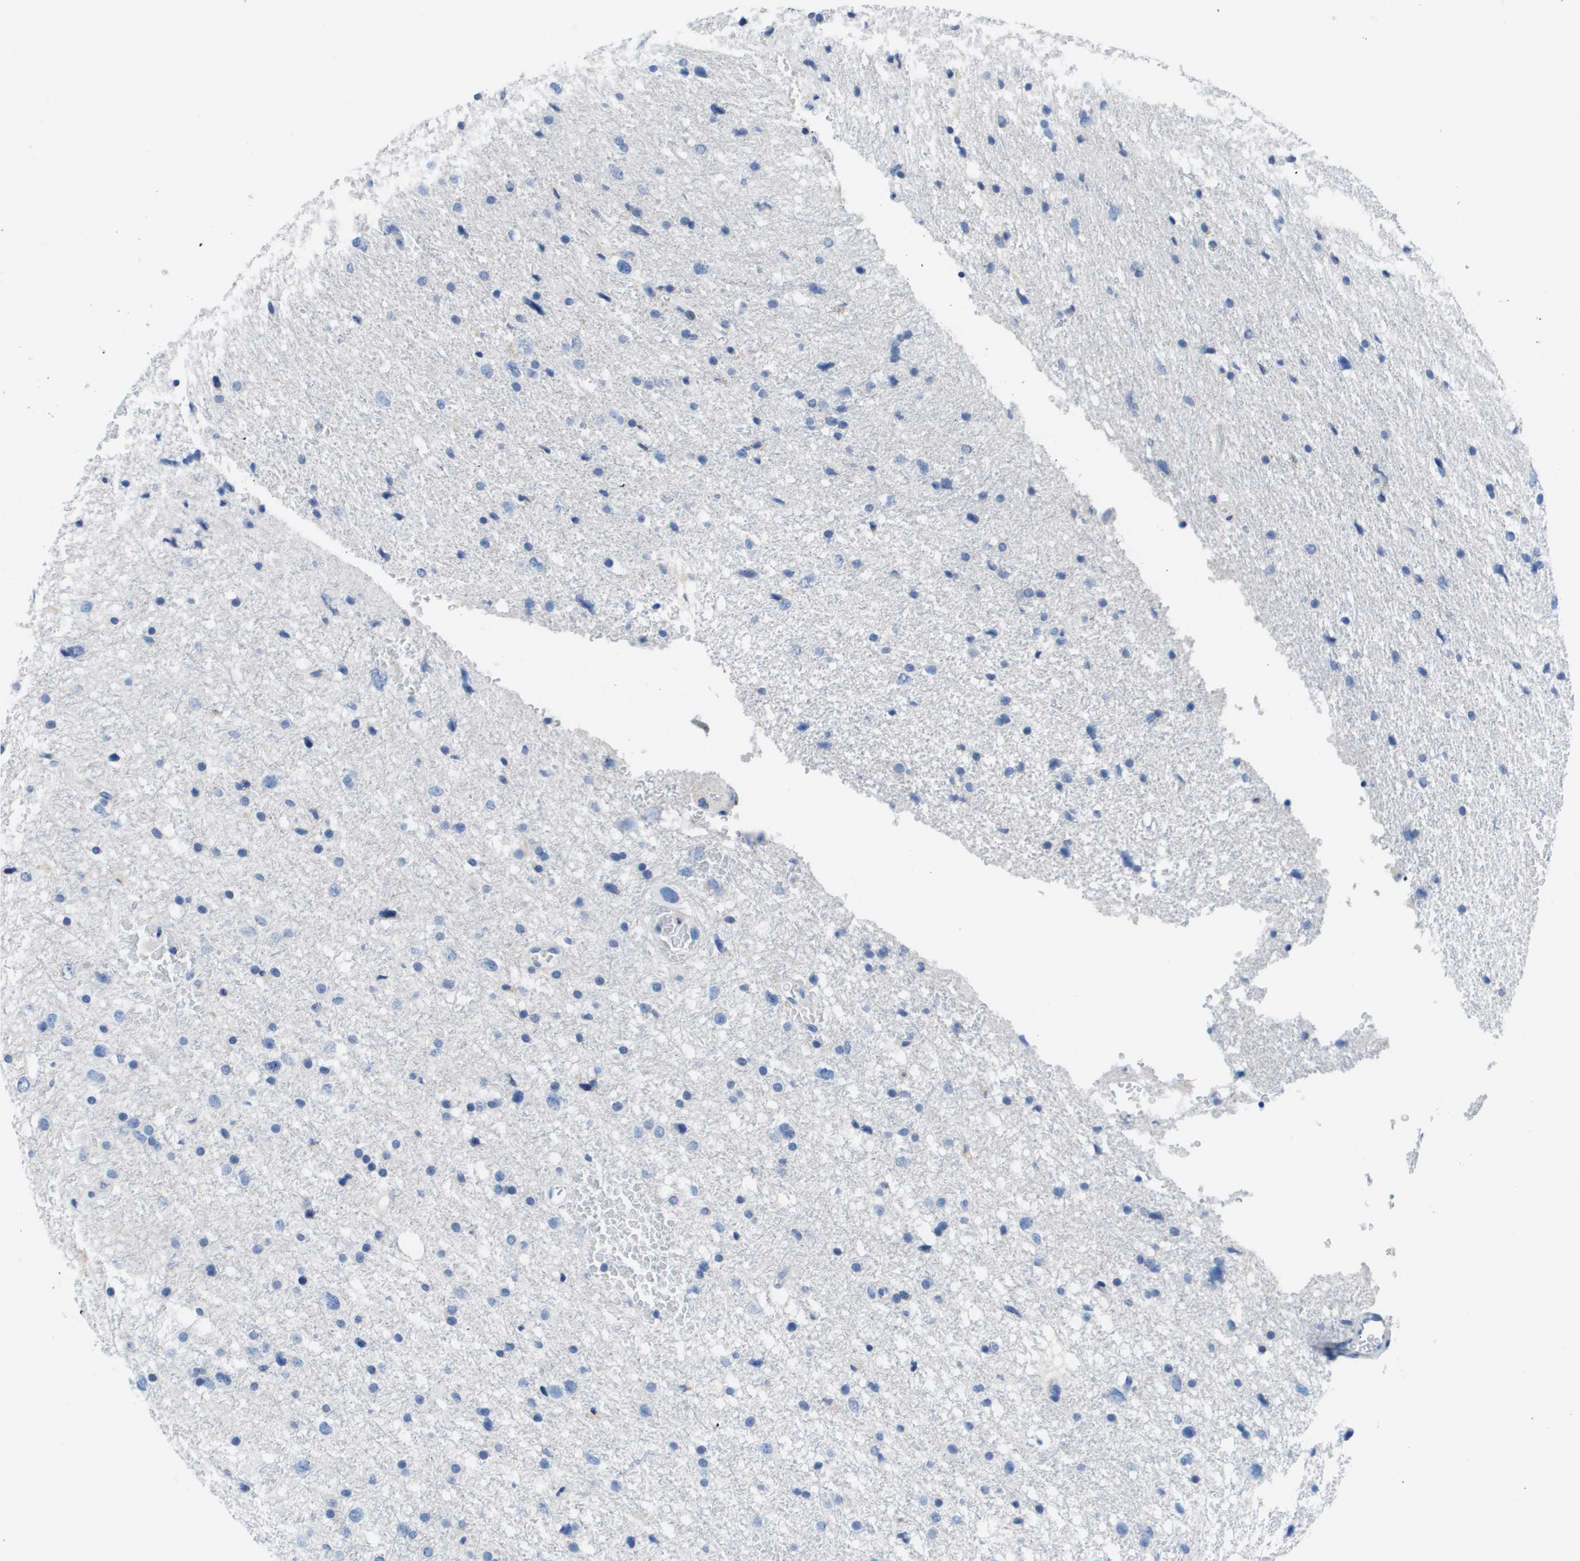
{"staining": {"intensity": "negative", "quantity": "none", "location": "none"}, "tissue": "glioma", "cell_type": "Tumor cells", "image_type": "cancer", "snomed": [{"axis": "morphology", "description": "Glioma, malignant, Low grade"}, {"axis": "topography", "description": "Brain"}], "caption": "Tumor cells are negative for brown protein staining in malignant low-grade glioma. The staining is performed using DAB (3,3'-diaminobenzidine) brown chromogen with nuclei counter-stained in using hematoxylin.", "gene": "MS4A1", "patient": {"sex": "female", "age": 37}}